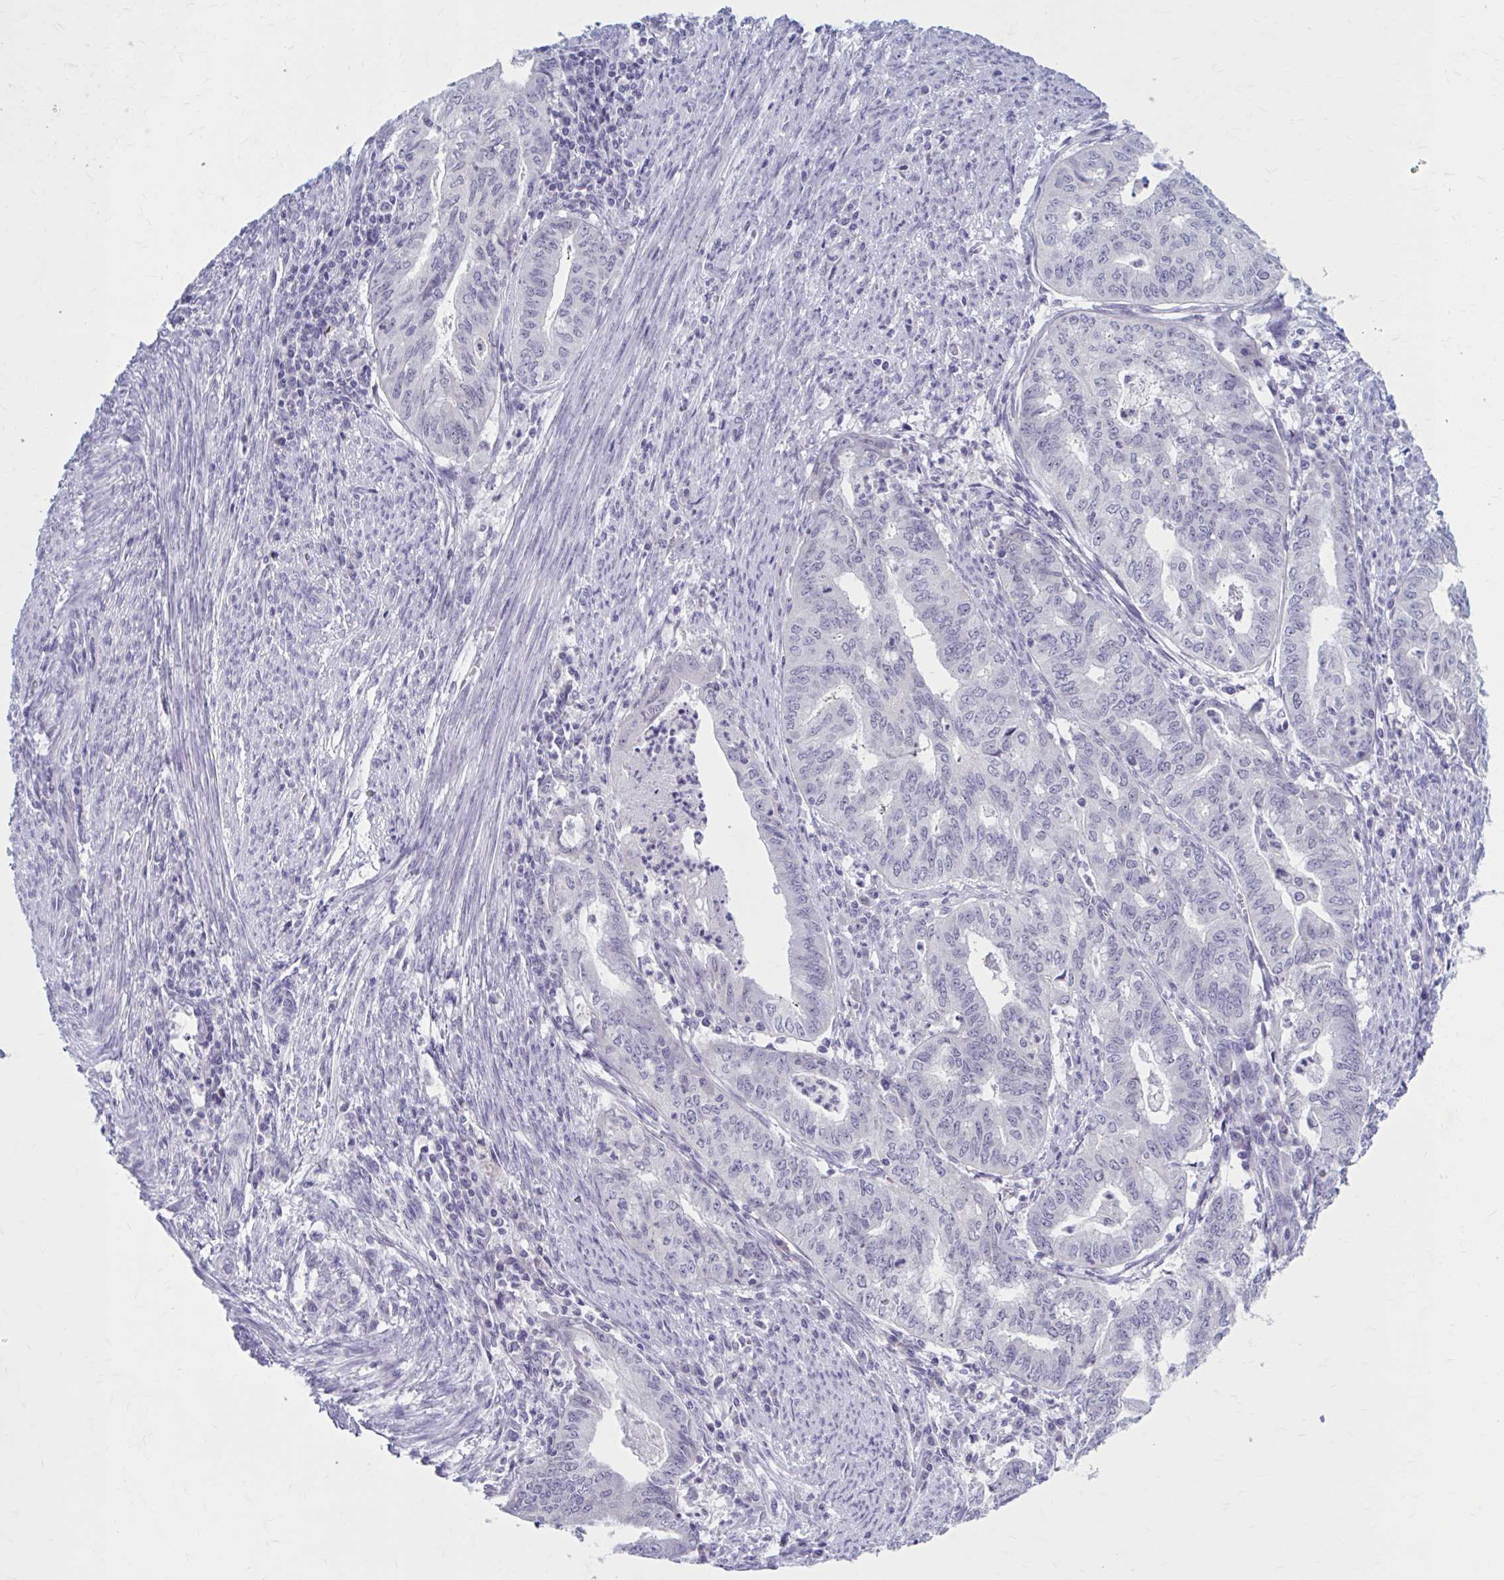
{"staining": {"intensity": "negative", "quantity": "none", "location": "none"}, "tissue": "endometrial cancer", "cell_type": "Tumor cells", "image_type": "cancer", "snomed": [{"axis": "morphology", "description": "Adenocarcinoma, NOS"}, {"axis": "topography", "description": "Endometrium"}], "caption": "IHC micrograph of neoplastic tissue: human endometrial cancer (adenocarcinoma) stained with DAB (3,3'-diaminobenzidine) shows no significant protein staining in tumor cells.", "gene": "CCDC105", "patient": {"sex": "female", "age": 79}}